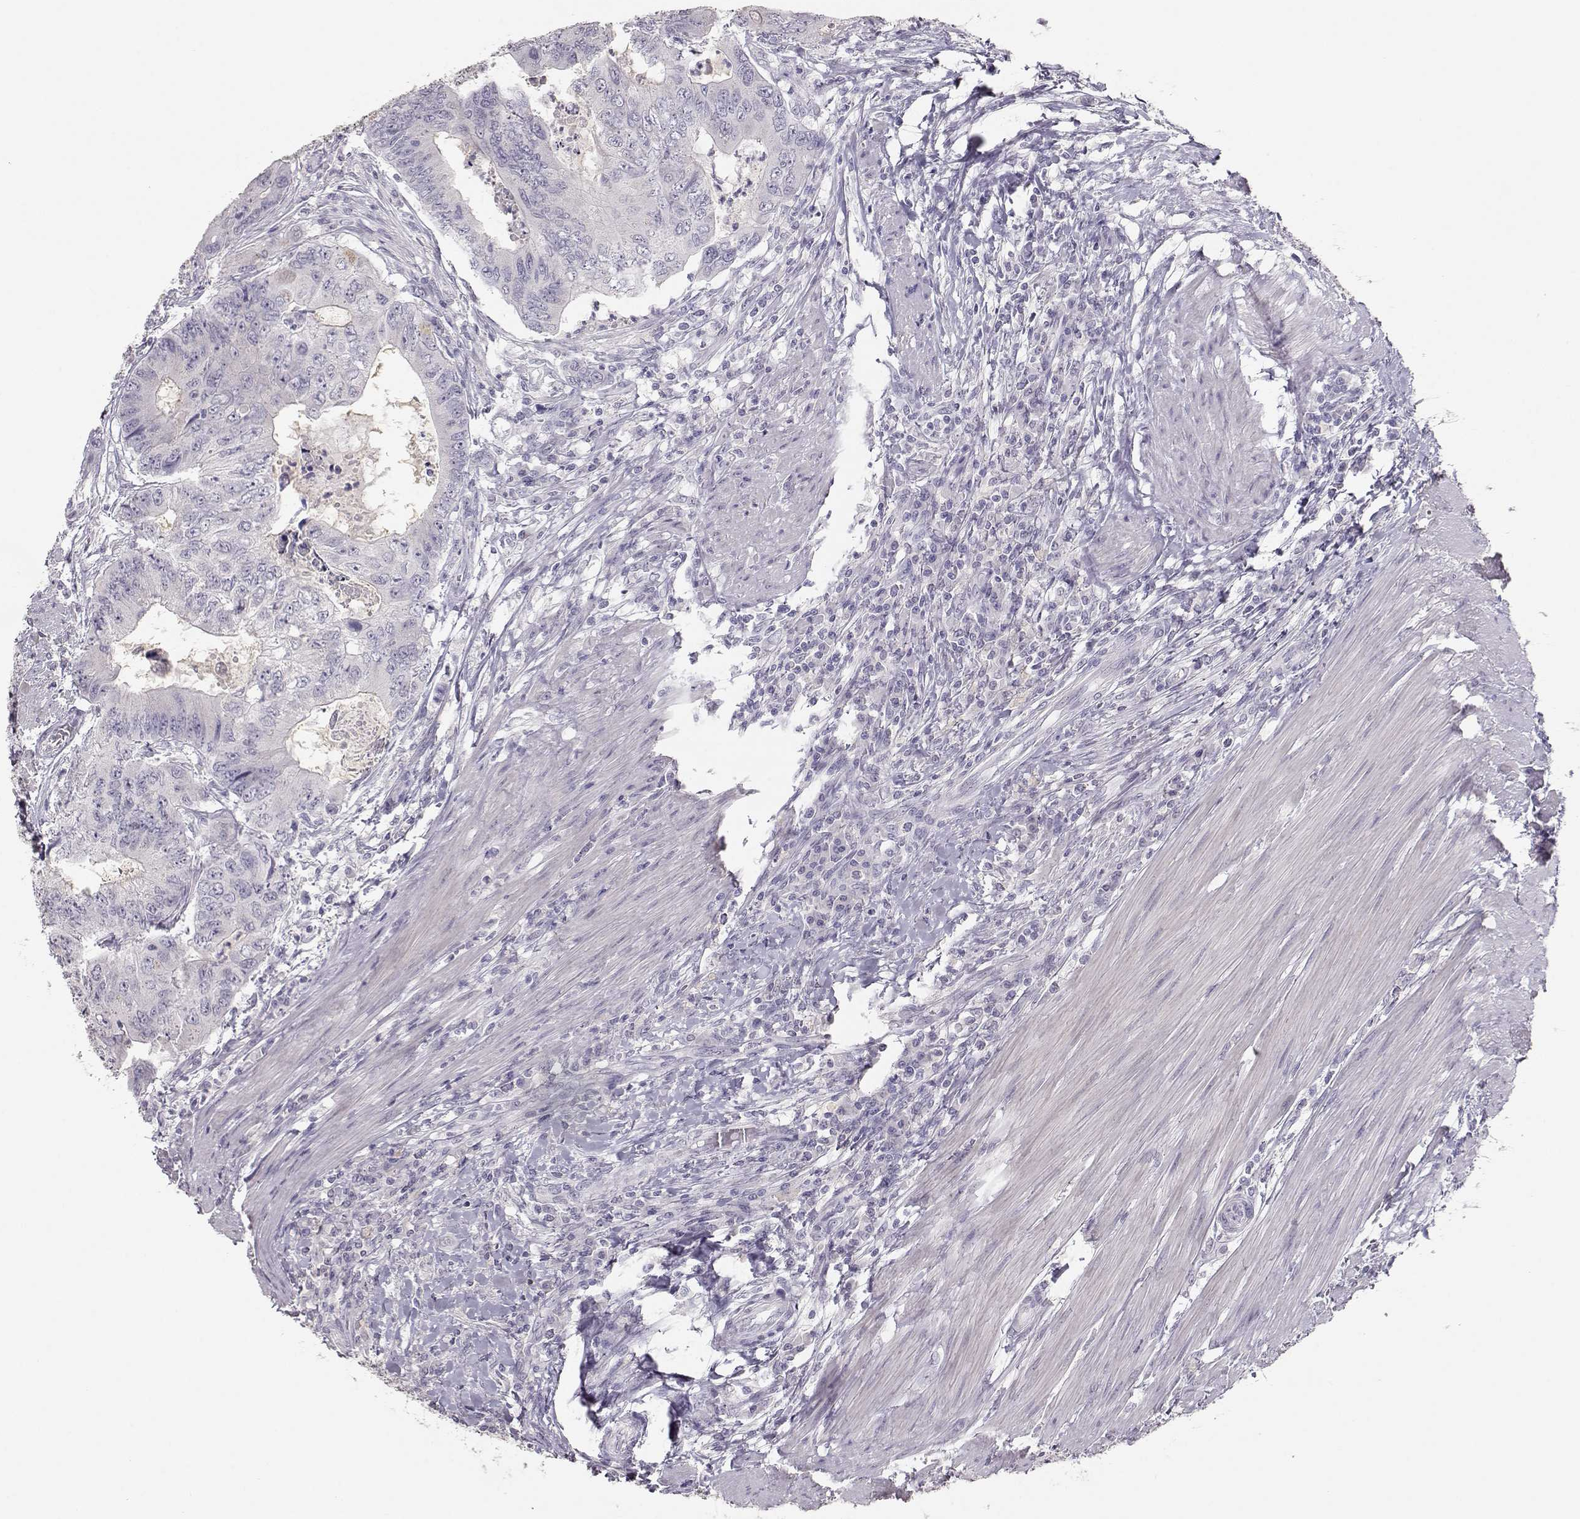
{"staining": {"intensity": "negative", "quantity": "none", "location": "none"}, "tissue": "colorectal cancer", "cell_type": "Tumor cells", "image_type": "cancer", "snomed": [{"axis": "morphology", "description": "Adenocarcinoma, NOS"}, {"axis": "topography", "description": "Colon"}], "caption": "An image of human colorectal adenocarcinoma is negative for staining in tumor cells.", "gene": "TKTL1", "patient": {"sex": "male", "age": 53}}